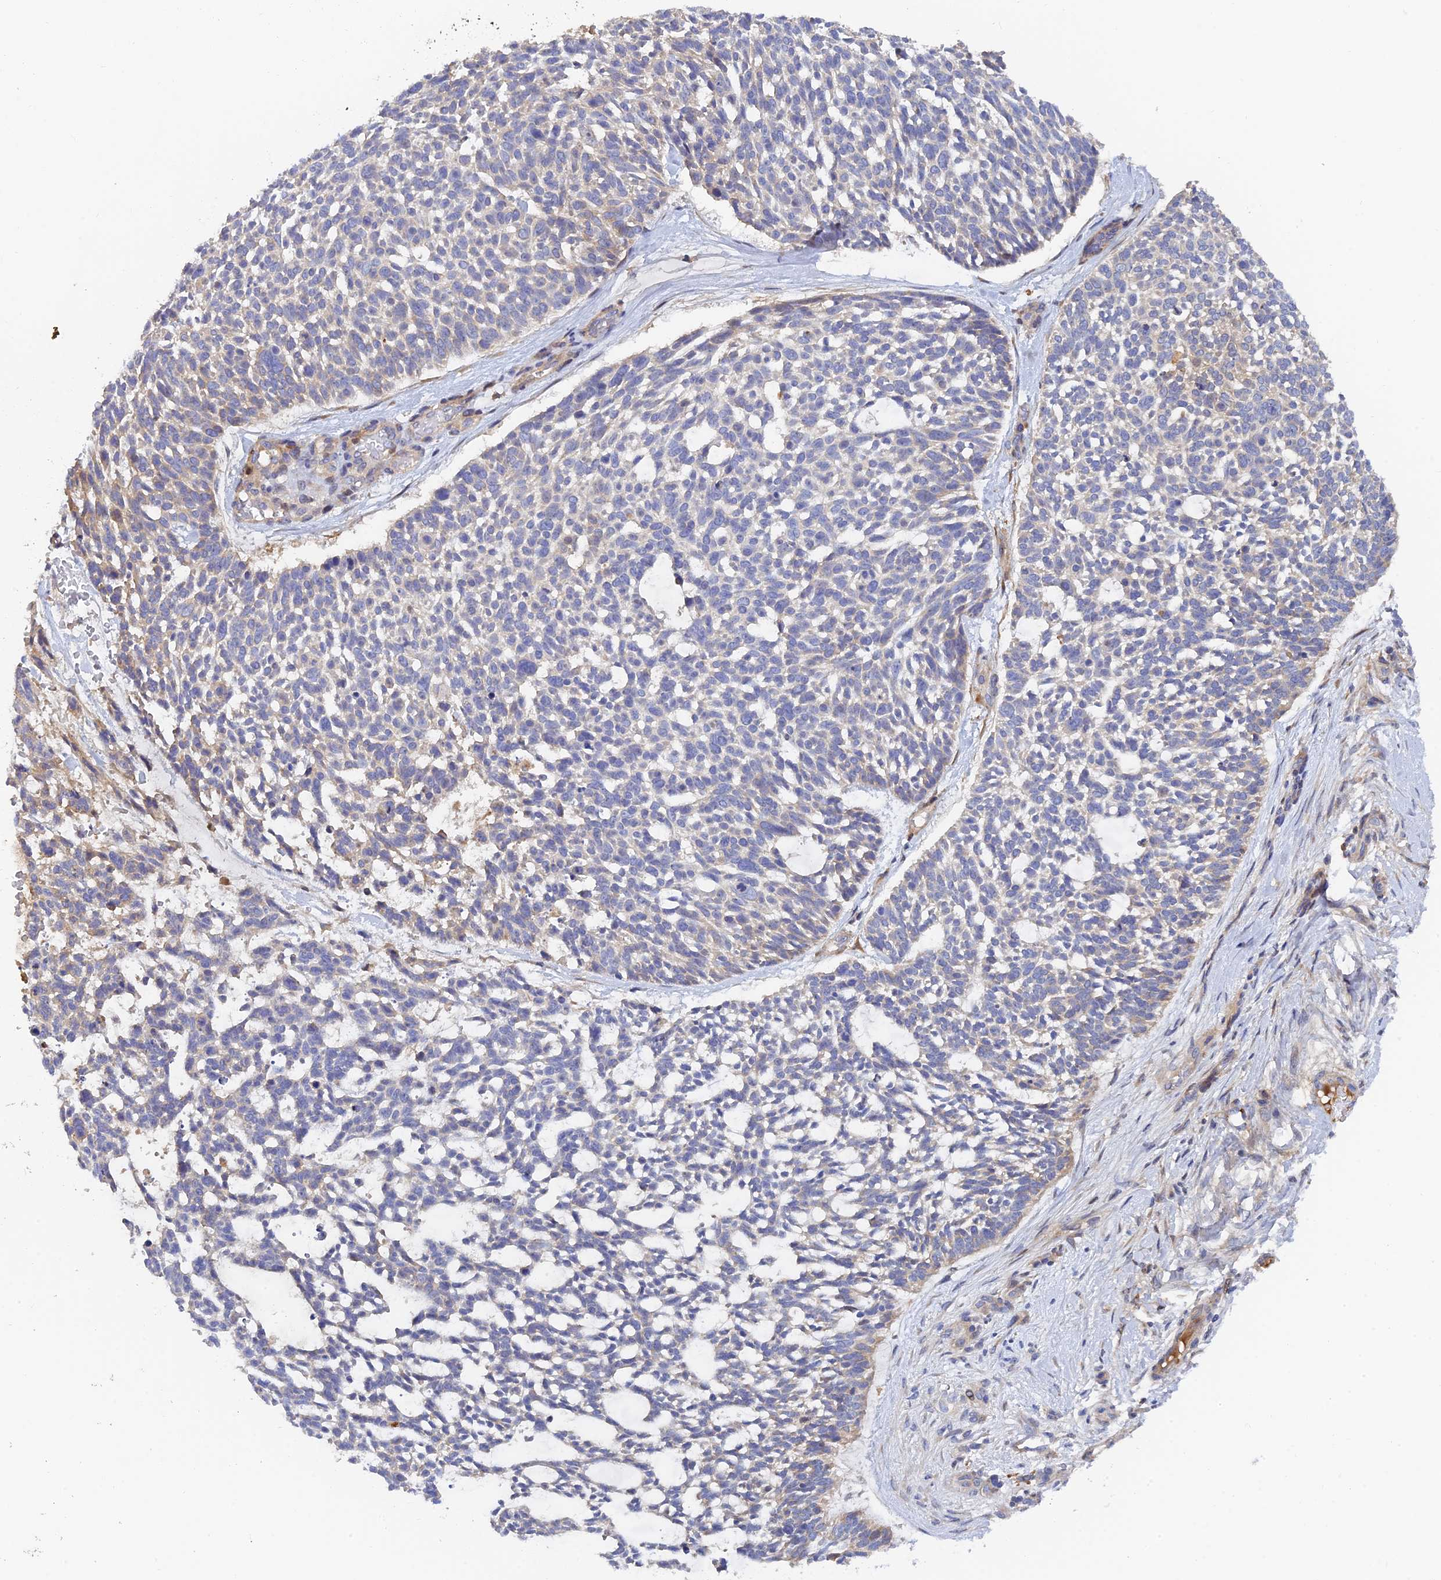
{"staining": {"intensity": "negative", "quantity": "none", "location": "none"}, "tissue": "skin cancer", "cell_type": "Tumor cells", "image_type": "cancer", "snomed": [{"axis": "morphology", "description": "Basal cell carcinoma"}, {"axis": "topography", "description": "Skin"}], "caption": "This is an IHC image of basal cell carcinoma (skin). There is no staining in tumor cells.", "gene": "SPATA5L1", "patient": {"sex": "male", "age": 88}}